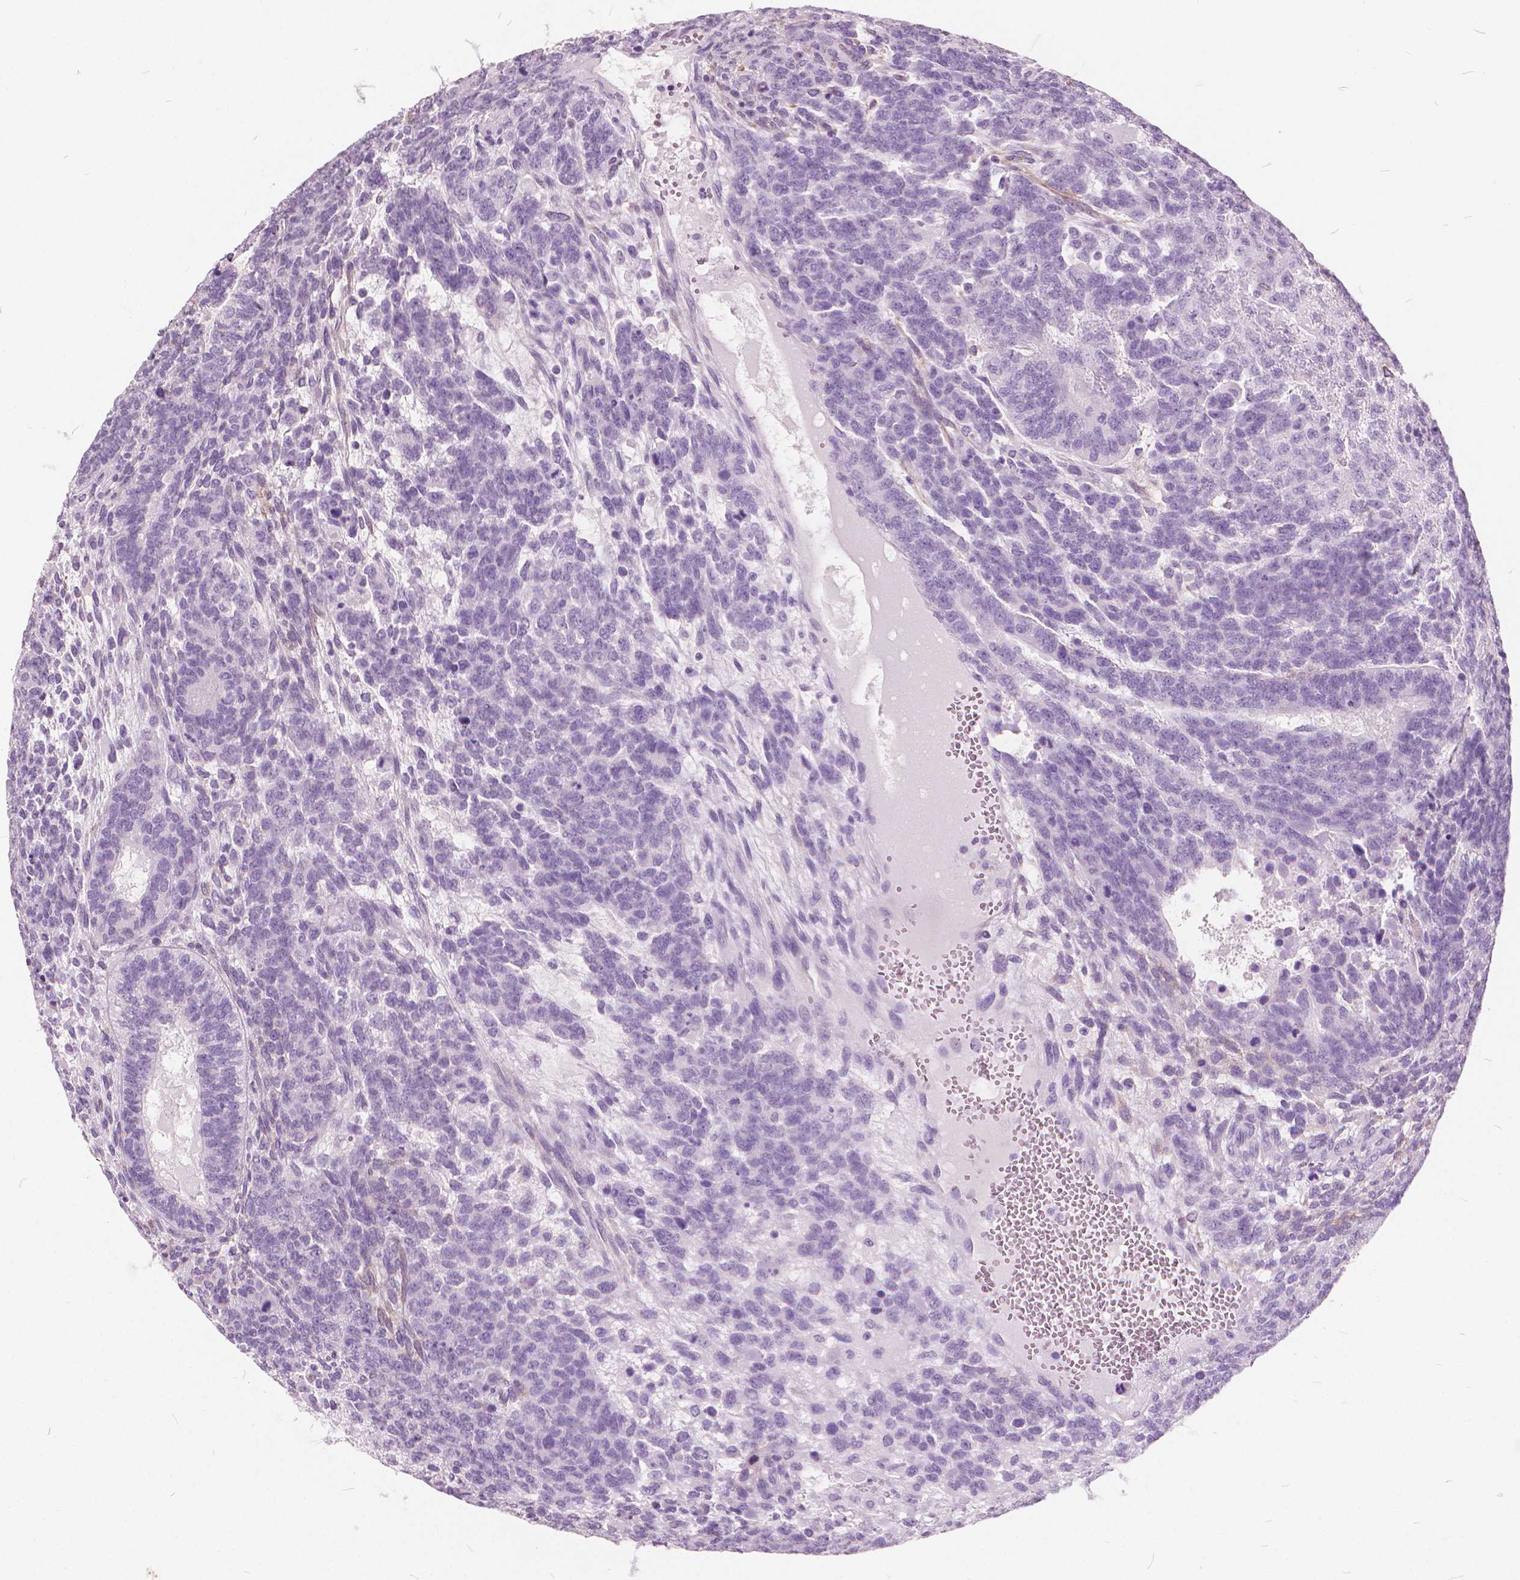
{"staining": {"intensity": "negative", "quantity": "none", "location": "none"}, "tissue": "testis cancer", "cell_type": "Tumor cells", "image_type": "cancer", "snomed": [{"axis": "morphology", "description": "Normal tissue, NOS"}, {"axis": "morphology", "description": "Carcinoma, Embryonal, NOS"}, {"axis": "topography", "description": "Testis"}, {"axis": "topography", "description": "Epididymis"}], "caption": "The histopathology image displays no staining of tumor cells in testis embryonal carcinoma.", "gene": "DNM1", "patient": {"sex": "male", "age": 23}}